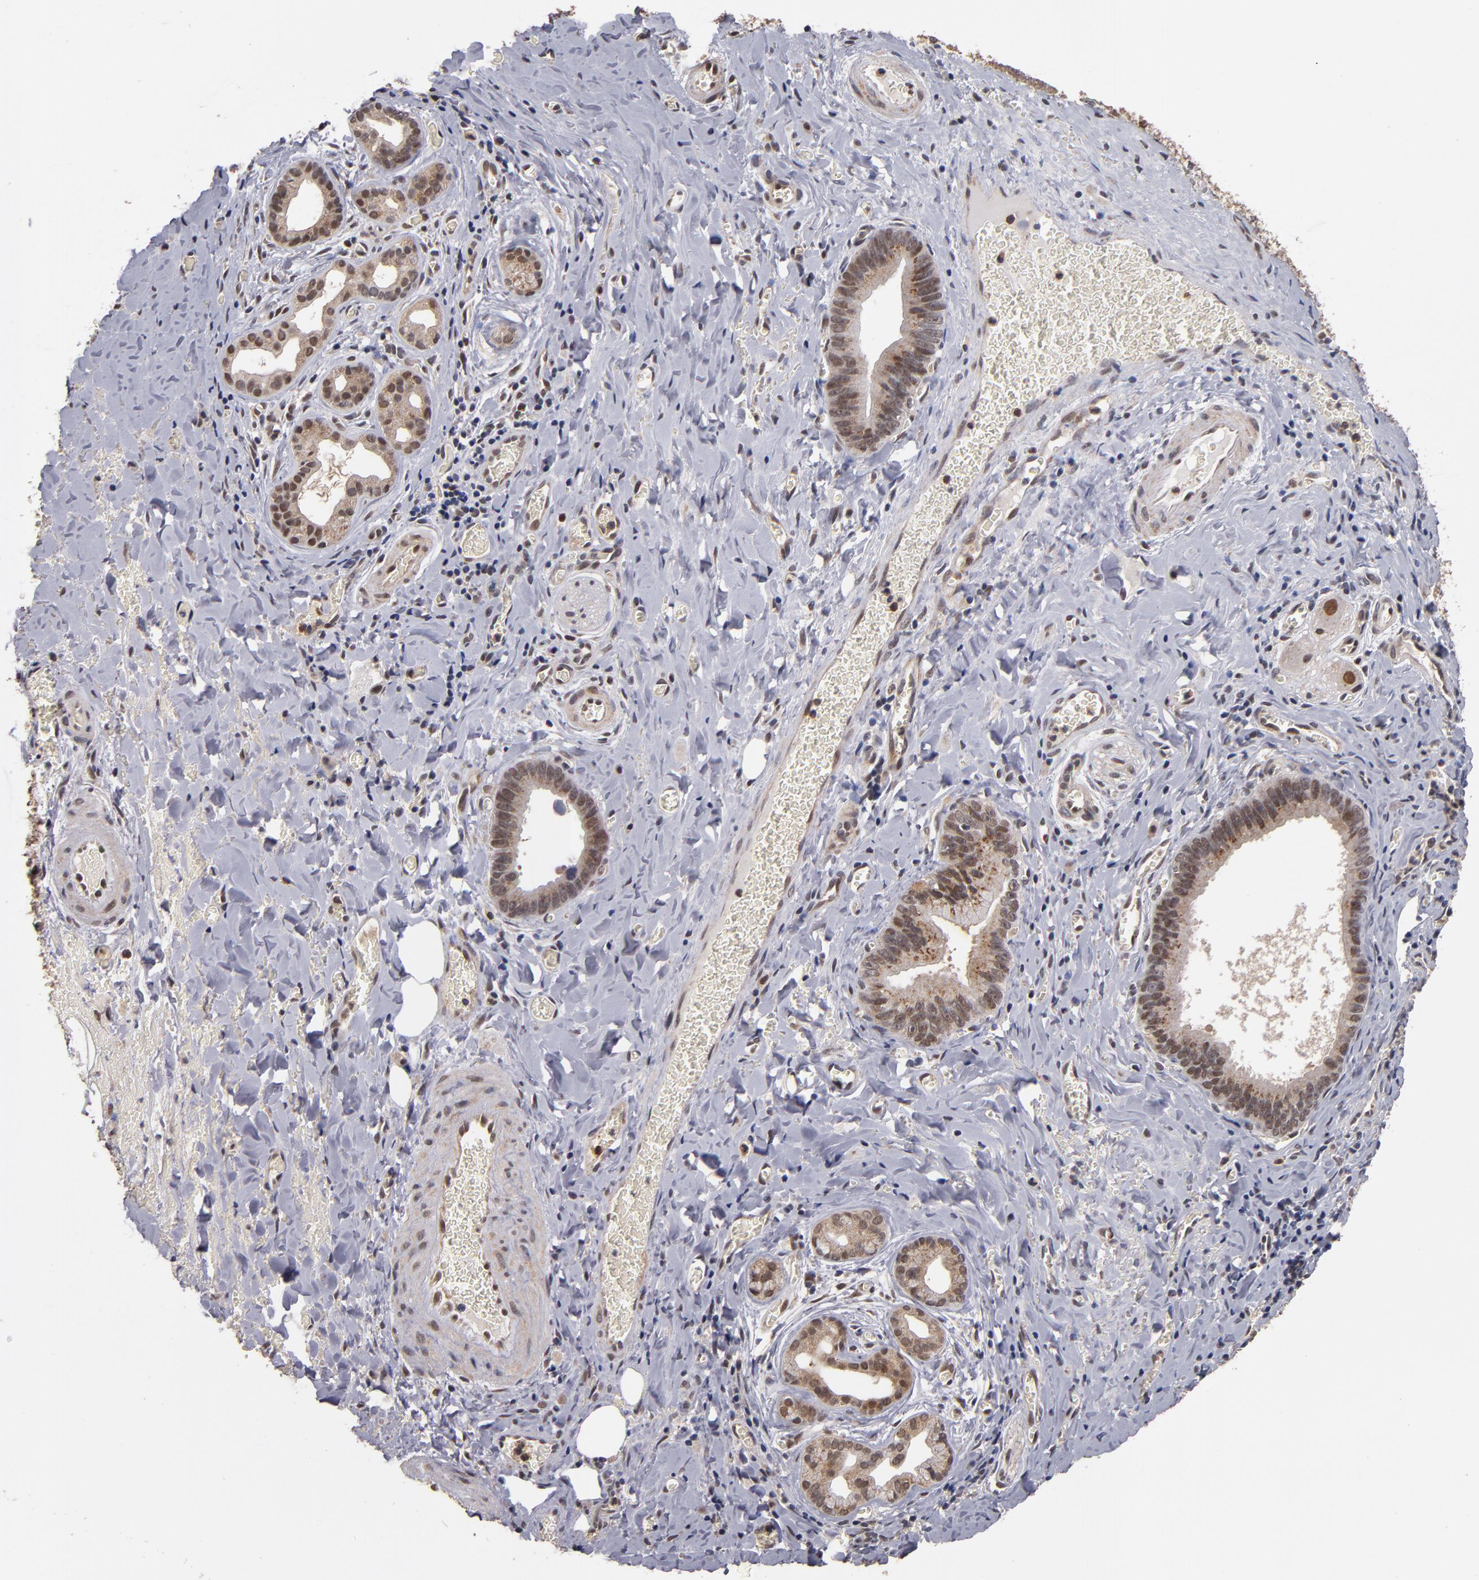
{"staining": {"intensity": "weak", "quantity": ">75%", "location": "cytoplasmic/membranous"}, "tissue": "liver cancer", "cell_type": "Tumor cells", "image_type": "cancer", "snomed": [{"axis": "morphology", "description": "Cholangiocarcinoma"}, {"axis": "topography", "description": "Liver"}], "caption": "Tumor cells show low levels of weak cytoplasmic/membranous positivity in about >75% of cells in human cholangiocarcinoma (liver).", "gene": "CUL5", "patient": {"sex": "female", "age": 55}}